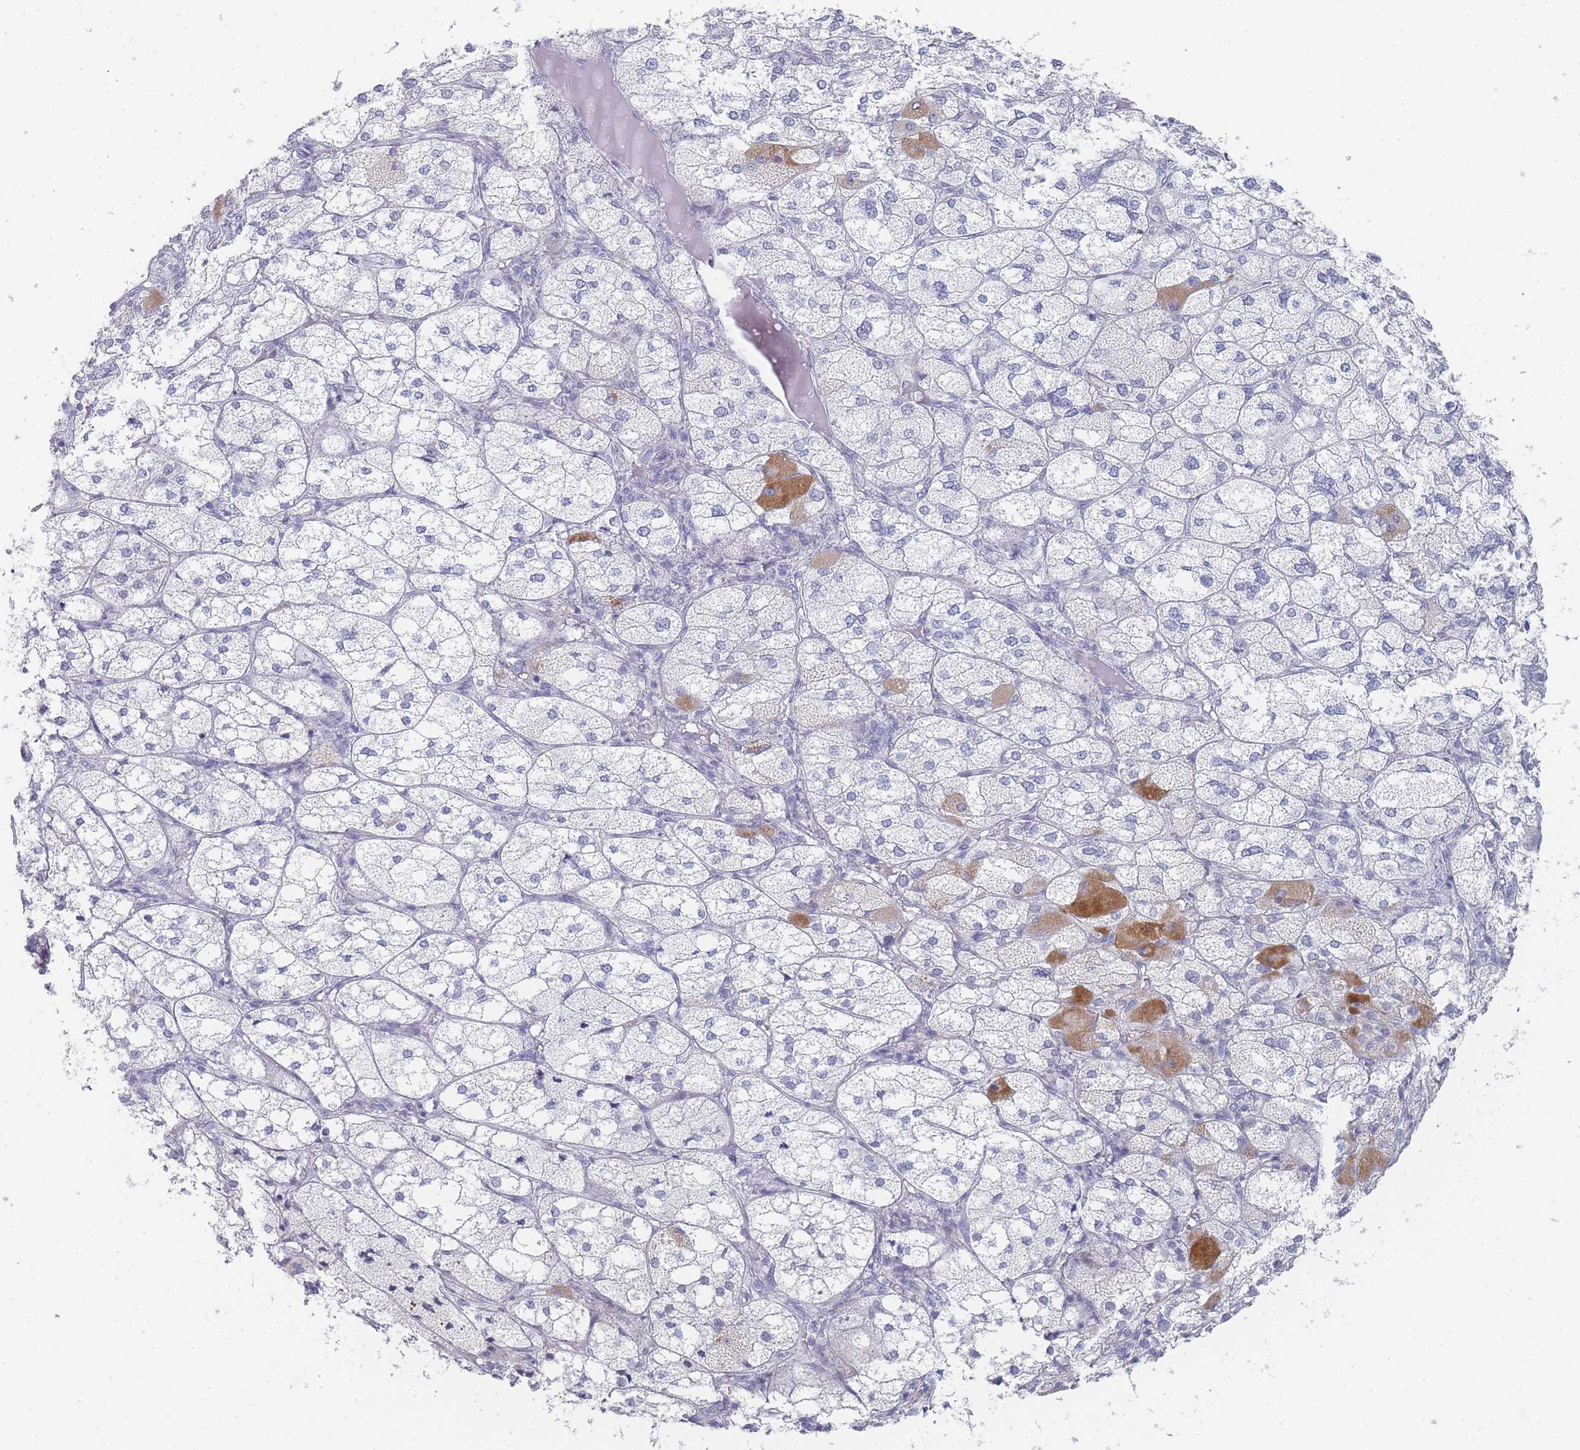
{"staining": {"intensity": "moderate", "quantity": "<25%", "location": "cytoplasmic/membranous"}, "tissue": "adrenal gland", "cell_type": "Glandular cells", "image_type": "normal", "snomed": [{"axis": "morphology", "description": "Normal tissue, NOS"}, {"axis": "topography", "description": "Adrenal gland"}], "caption": "The photomicrograph reveals a brown stain indicating the presence of a protein in the cytoplasmic/membranous of glandular cells in adrenal gland. Immunohistochemistry stains the protein of interest in brown and the nuclei are stained blue.", "gene": "IMPG1", "patient": {"sex": "female", "age": 61}}